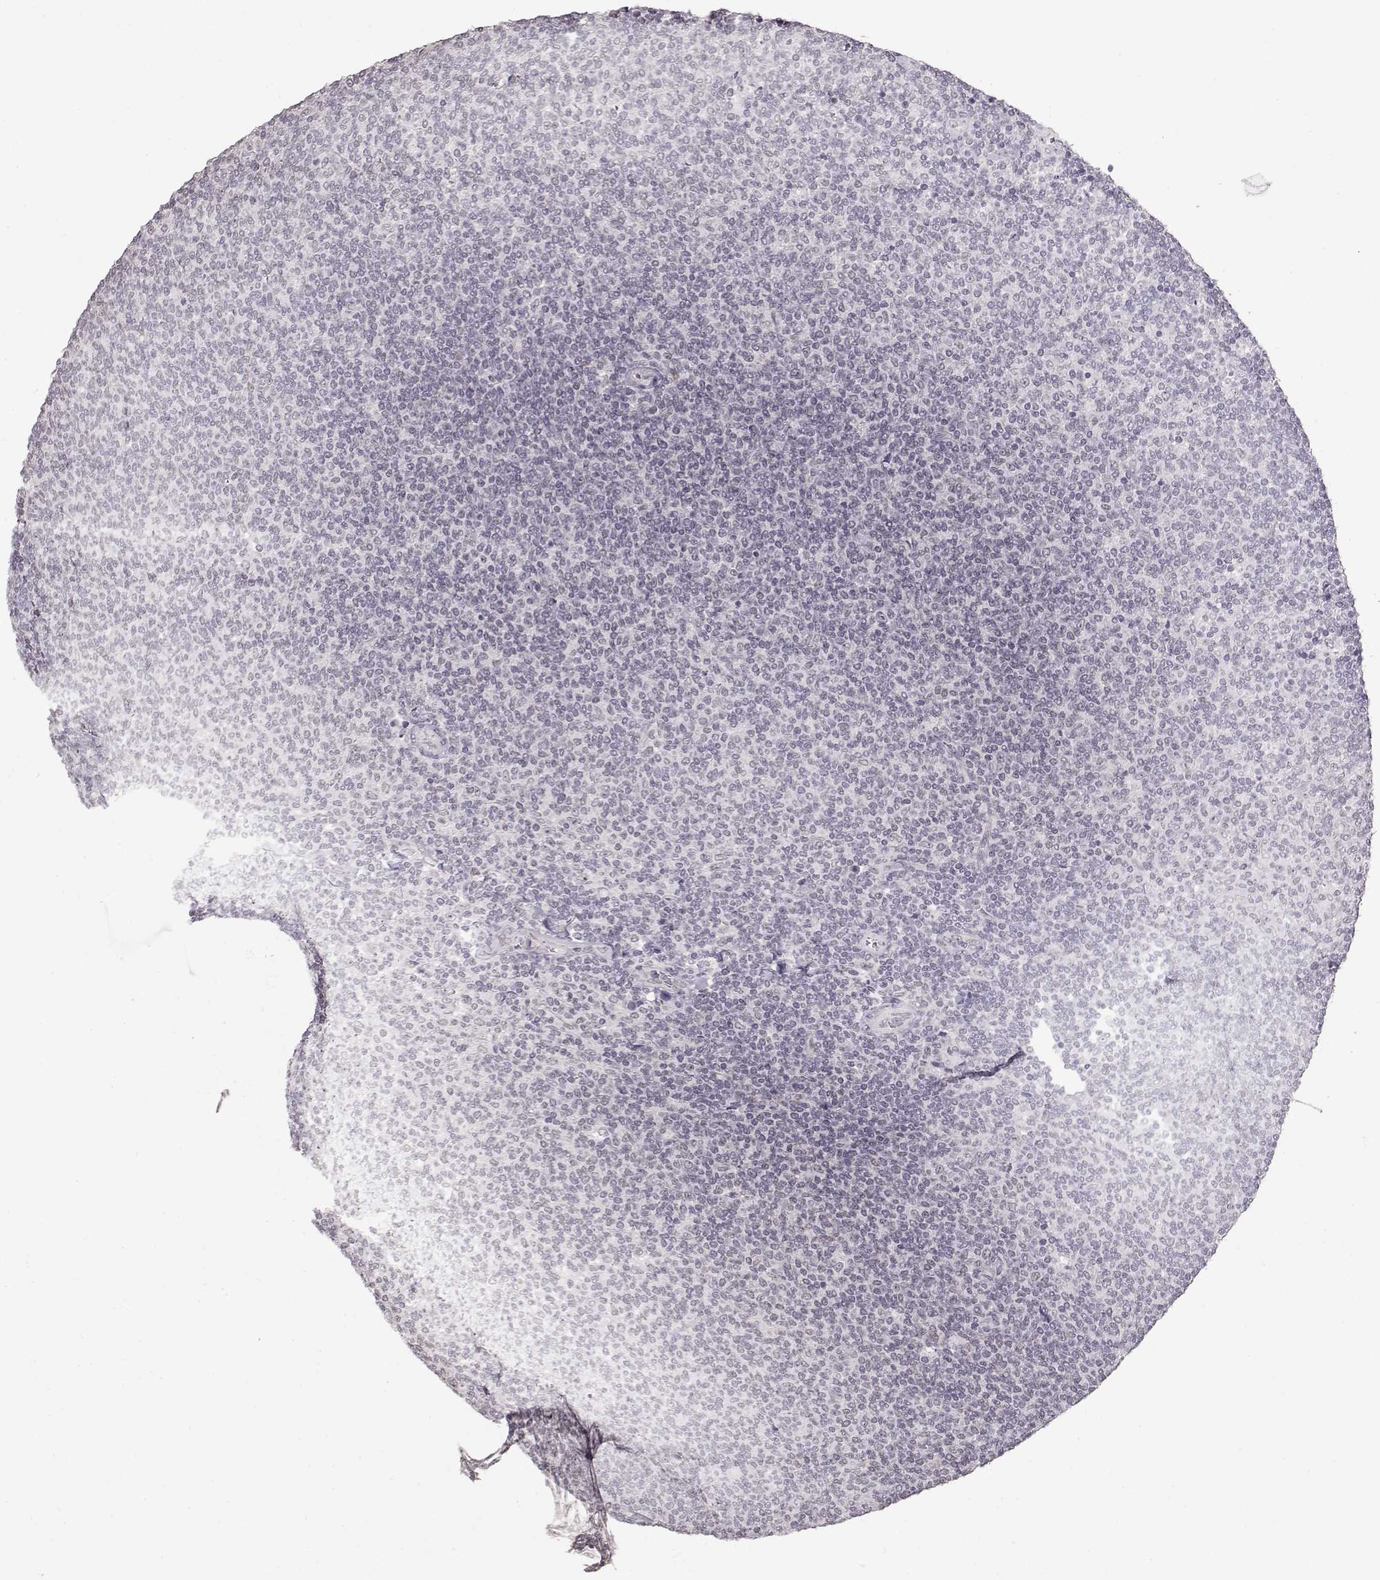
{"staining": {"intensity": "negative", "quantity": "none", "location": "none"}, "tissue": "lymphoma", "cell_type": "Tumor cells", "image_type": "cancer", "snomed": [{"axis": "morphology", "description": "Malignant lymphoma, non-Hodgkin's type, Low grade"}, {"axis": "topography", "description": "Lymph node"}], "caption": "Immunohistochemistry (IHC) photomicrograph of human lymphoma stained for a protein (brown), which demonstrates no expression in tumor cells.", "gene": "PCP4", "patient": {"sex": "male", "age": 52}}